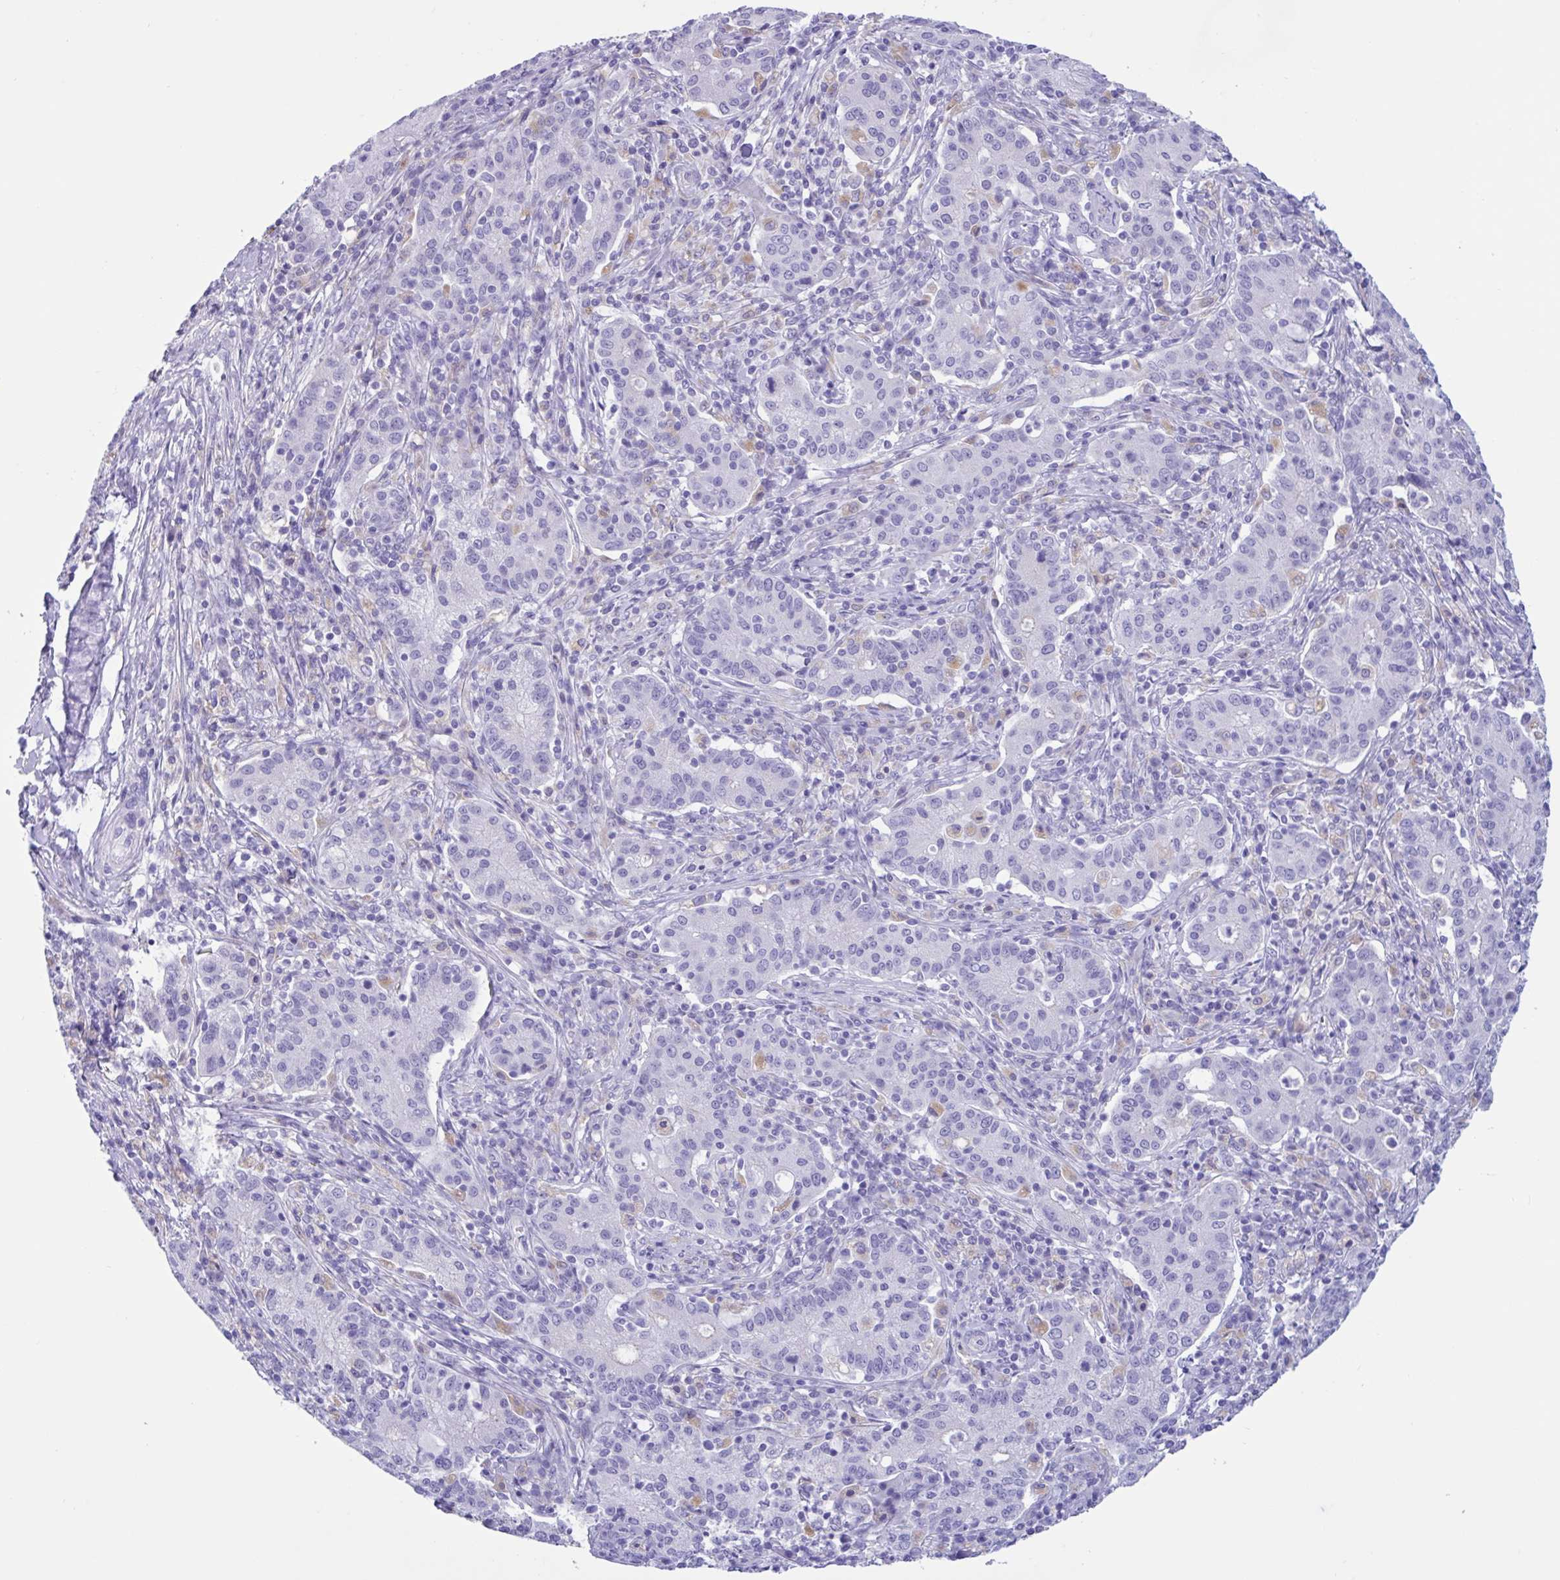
{"staining": {"intensity": "negative", "quantity": "none", "location": "none"}, "tissue": "cervical cancer", "cell_type": "Tumor cells", "image_type": "cancer", "snomed": [{"axis": "morphology", "description": "Normal tissue, NOS"}, {"axis": "morphology", "description": "Adenocarcinoma, NOS"}, {"axis": "topography", "description": "Cervix"}], "caption": "Tumor cells show no significant protein staining in cervical cancer (adenocarcinoma).", "gene": "RPL22L1", "patient": {"sex": "female", "age": 44}}